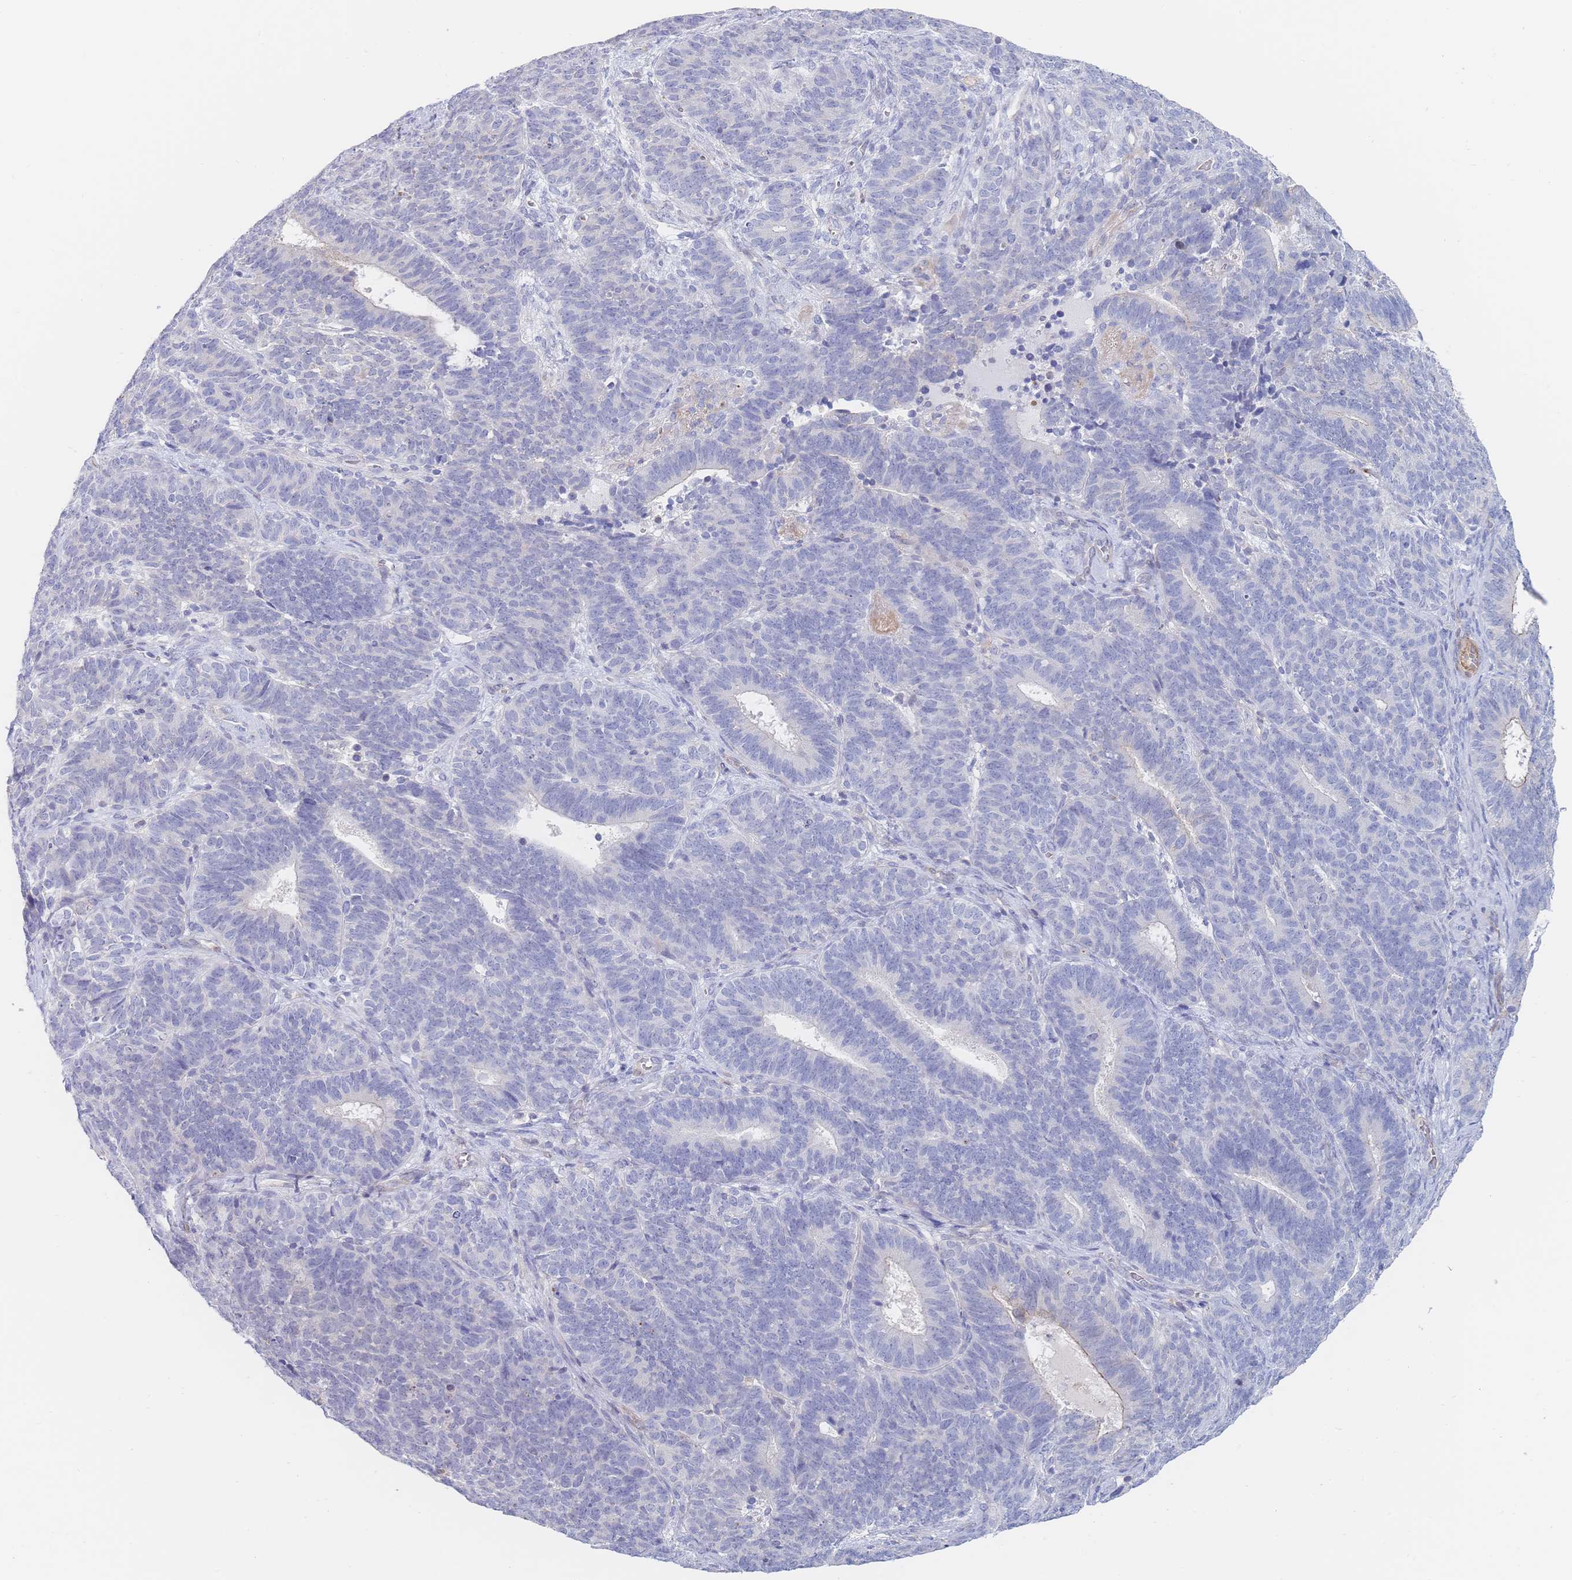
{"staining": {"intensity": "negative", "quantity": "none", "location": "none"}, "tissue": "endometrial cancer", "cell_type": "Tumor cells", "image_type": "cancer", "snomed": [{"axis": "morphology", "description": "Adenocarcinoma, NOS"}, {"axis": "topography", "description": "Endometrium"}], "caption": "High power microscopy image of an immunohistochemistry (IHC) histopathology image of adenocarcinoma (endometrial), revealing no significant expression in tumor cells.", "gene": "G6PC1", "patient": {"sex": "female", "age": 70}}